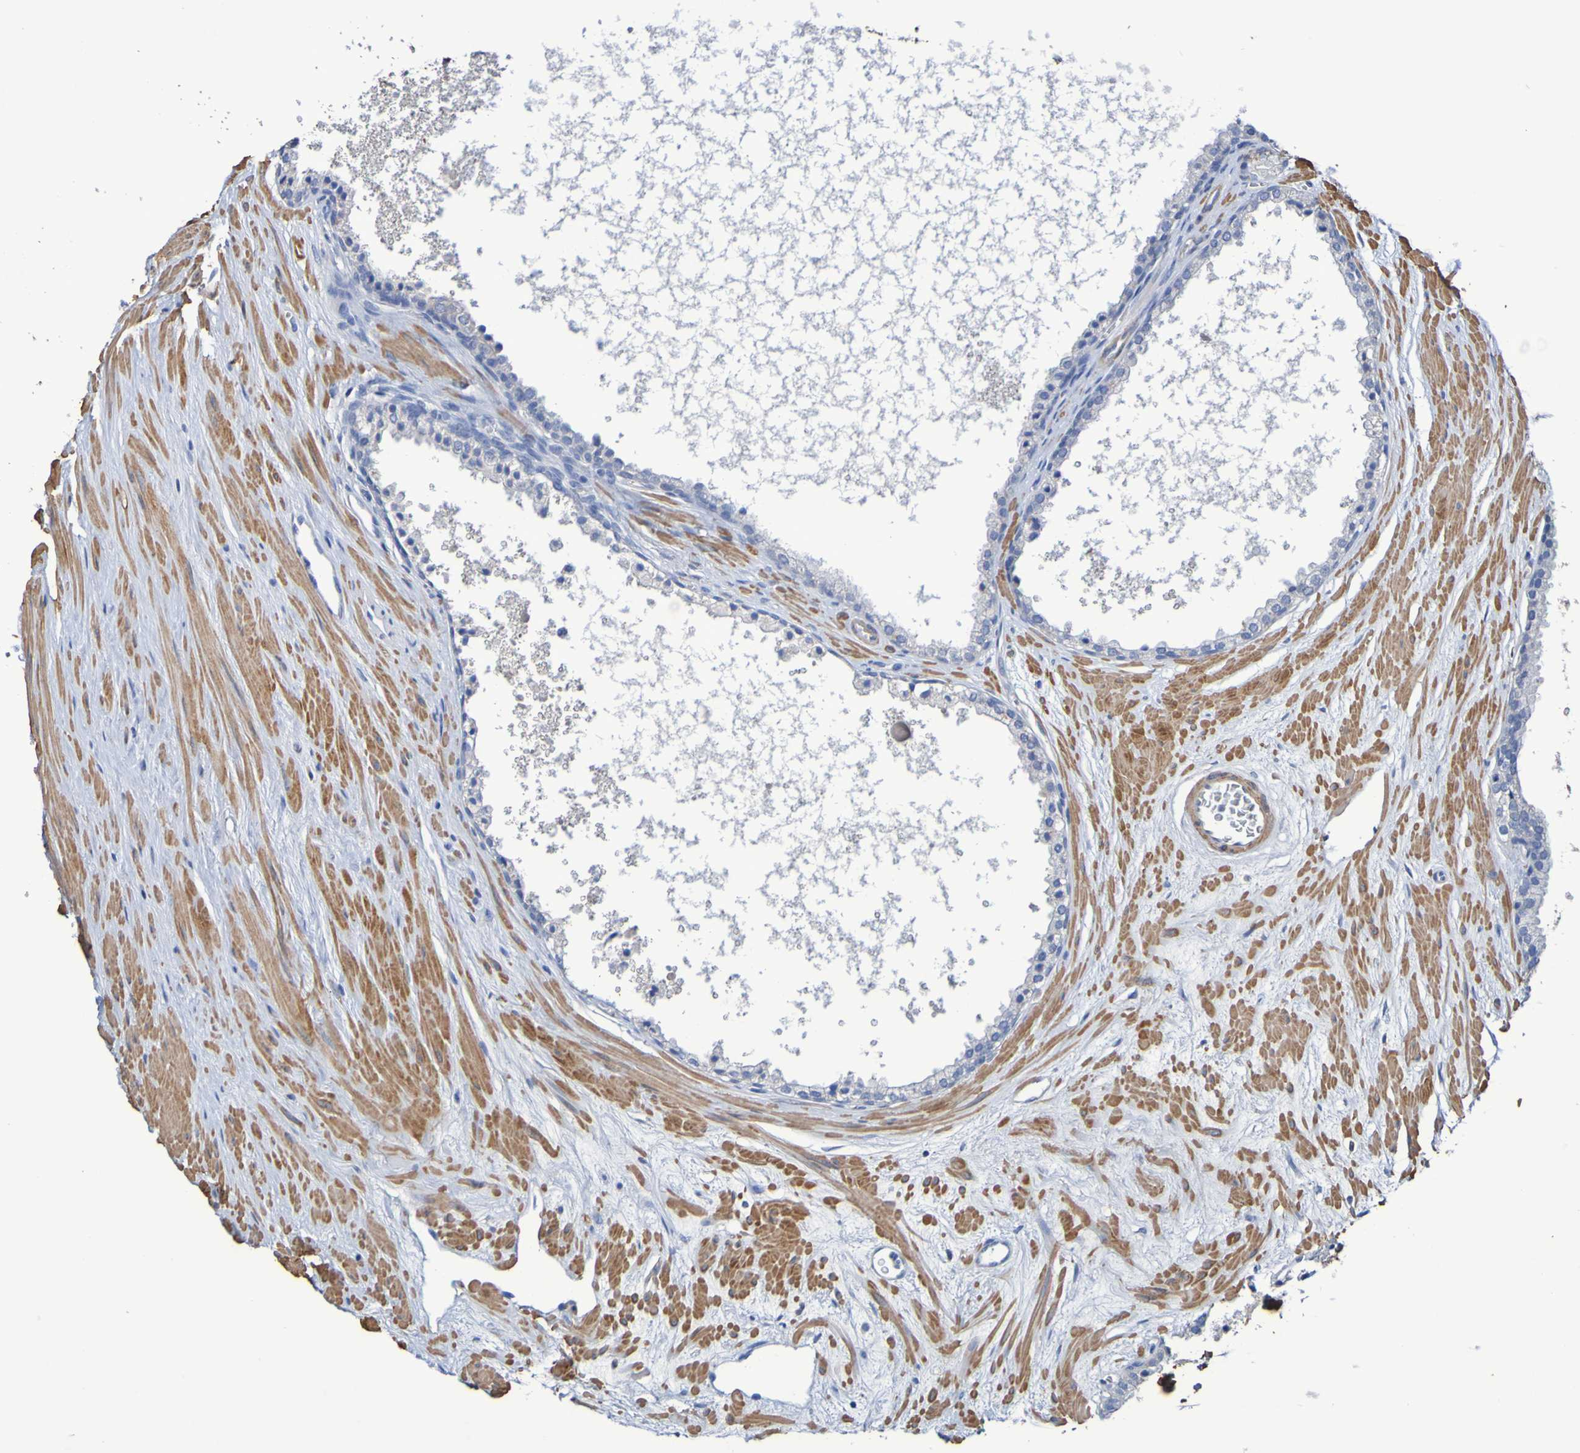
{"staining": {"intensity": "negative", "quantity": "none", "location": "none"}, "tissue": "prostate cancer", "cell_type": "Tumor cells", "image_type": "cancer", "snomed": [{"axis": "morphology", "description": "Adenocarcinoma, High grade"}, {"axis": "topography", "description": "Prostate"}], "caption": "A micrograph of prostate cancer (high-grade adenocarcinoma) stained for a protein demonstrates no brown staining in tumor cells. The staining was performed using DAB to visualize the protein expression in brown, while the nuclei were stained in blue with hematoxylin (Magnification: 20x).", "gene": "SRPRB", "patient": {"sex": "male", "age": 65}}